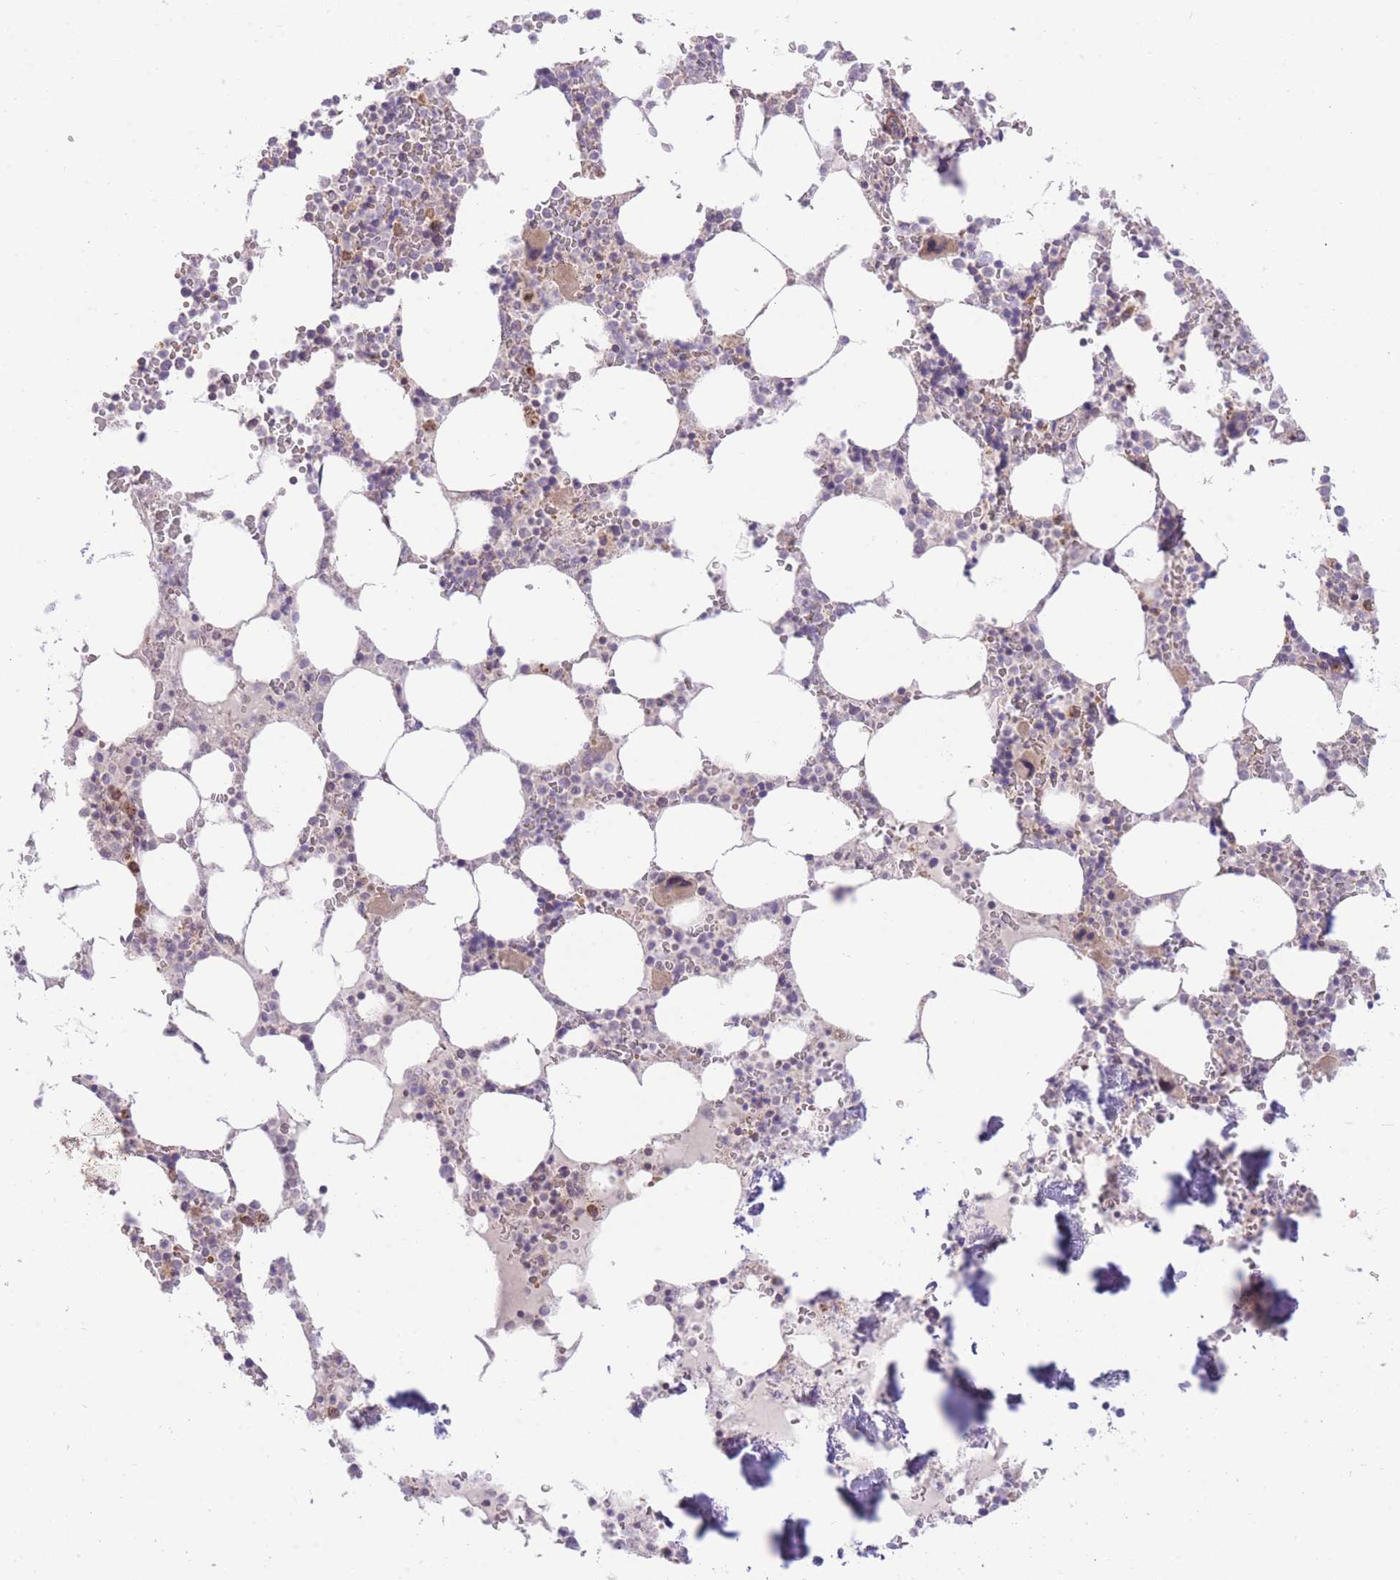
{"staining": {"intensity": "moderate", "quantity": "<25%", "location": "cytoplasmic/membranous"}, "tissue": "bone marrow", "cell_type": "Hematopoietic cells", "image_type": "normal", "snomed": [{"axis": "morphology", "description": "Normal tissue, NOS"}, {"axis": "topography", "description": "Bone marrow"}], "caption": "Protein expression analysis of benign bone marrow demonstrates moderate cytoplasmic/membranous positivity in approximately <25% of hematopoietic cells.", "gene": "BOLA2B", "patient": {"sex": "male", "age": 64}}